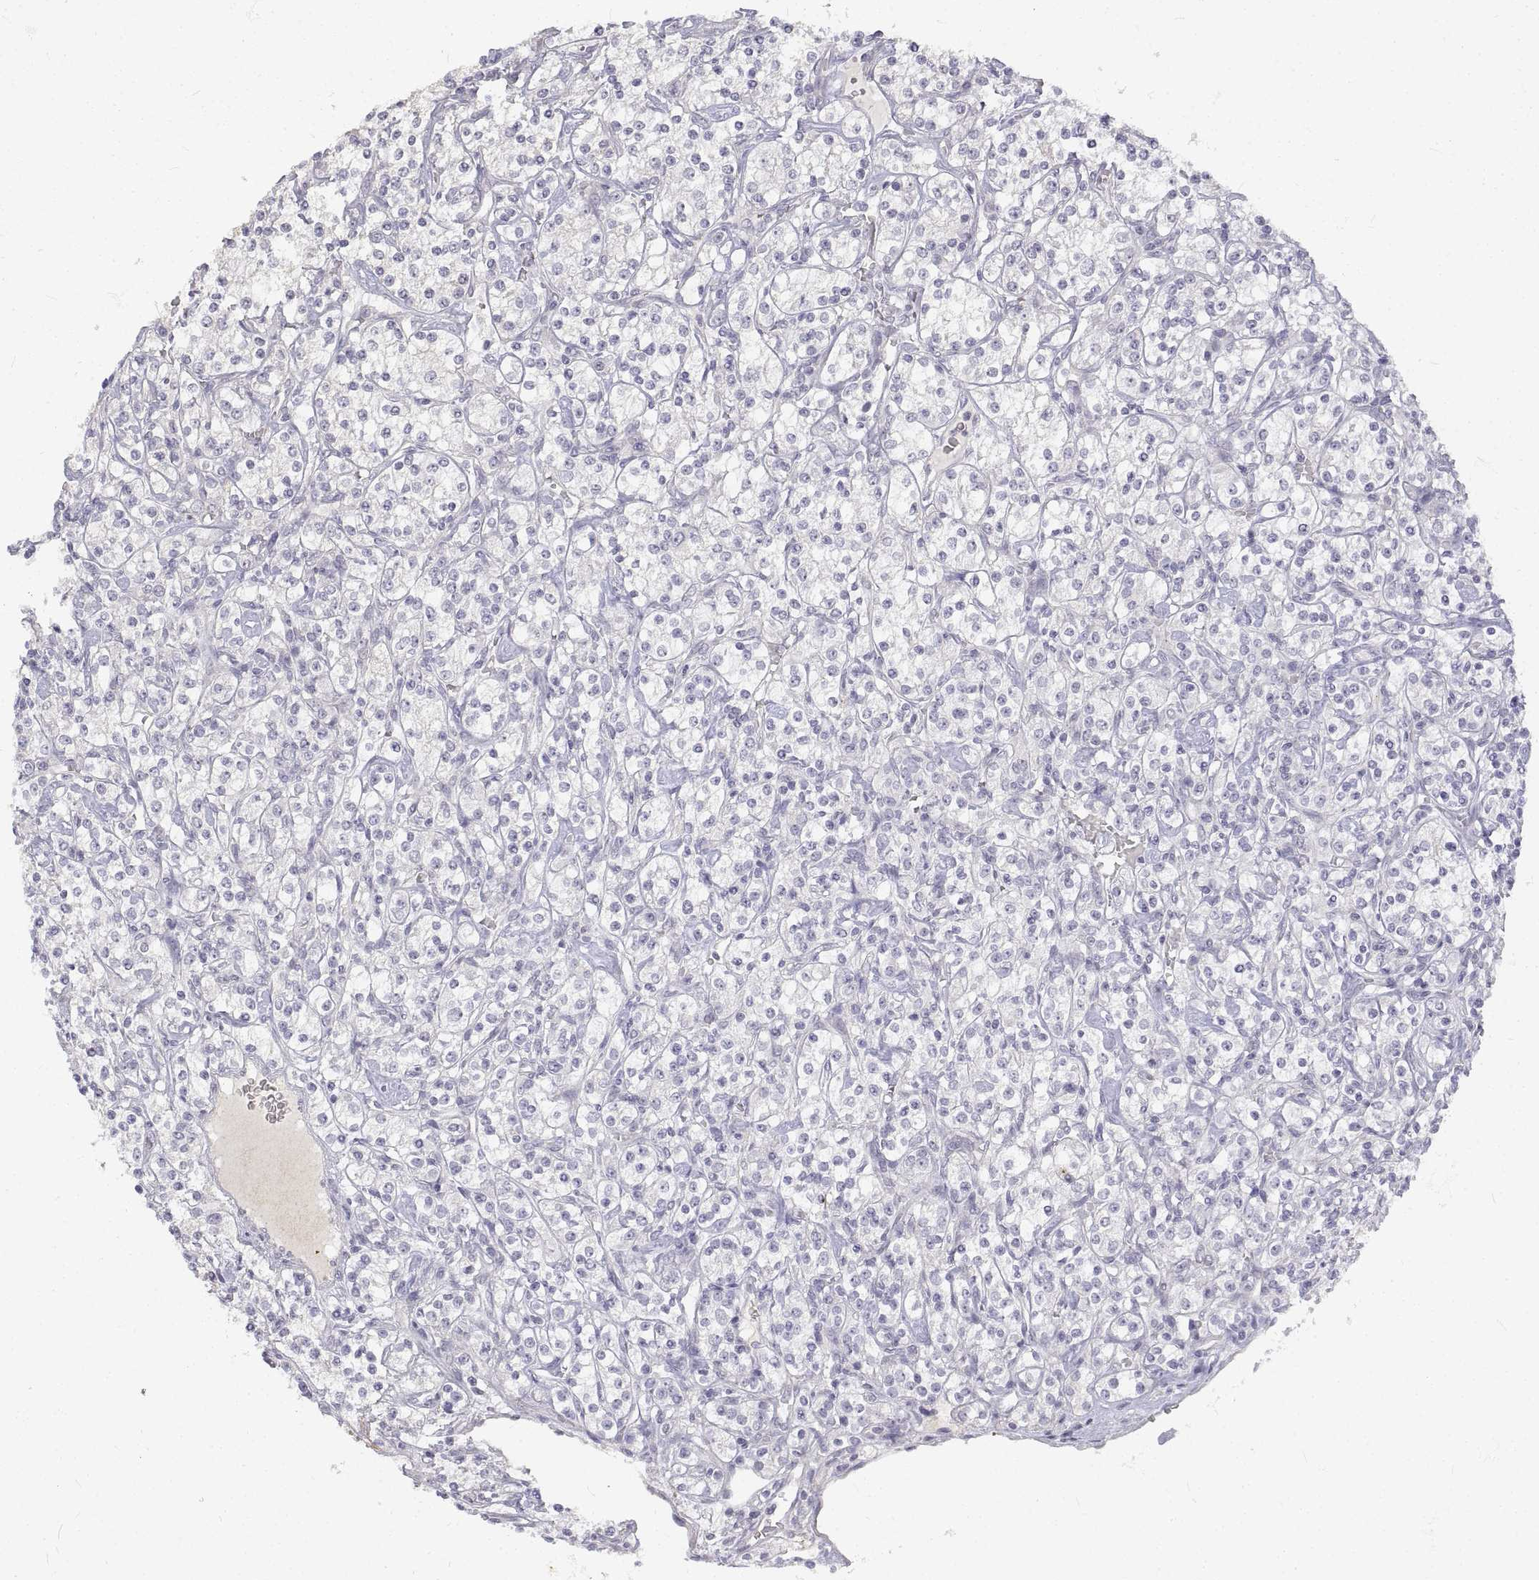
{"staining": {"intensity": "negative", "quantity": "none", "location": "none"}, "tissue": "renal cancer", "cell_type": "Tumor cells", "image_type": "cancer", "snomed": [{"axis": "morphology", "description": "Adenocarcinoma, NOS"}, {"axis": "topography", "description": "Kidney"}], "caption": "Renal cancer (adenocarcinoma) stained for a protein using immunohistochemistry (IHC) reveals no positivity tumor cells.", "gene": "ANO2", "patient": {"sex": "male", "age": 77}}